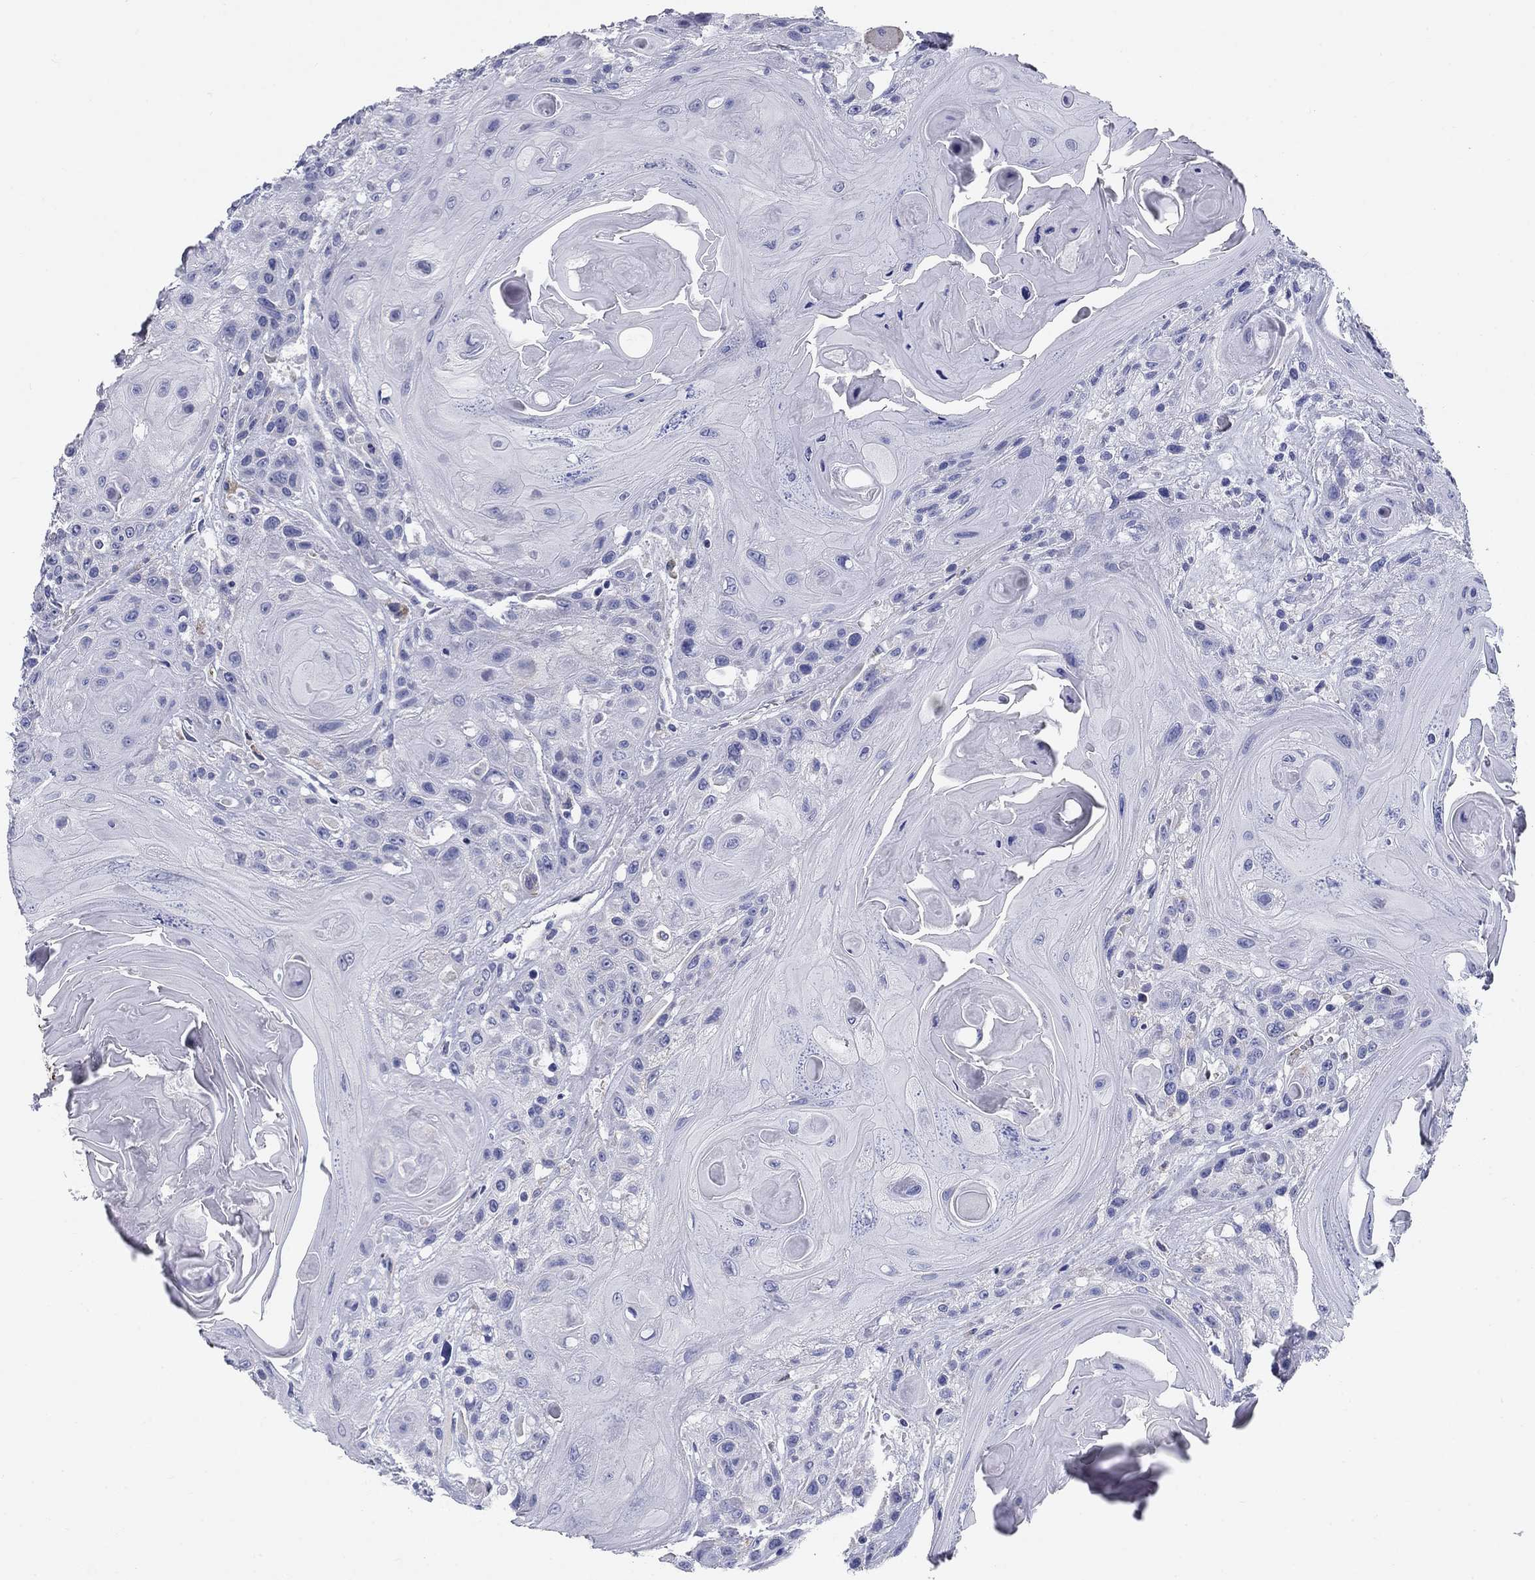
{"staining": {"intensity": "negative", "quantity": "none", "location": "none"}, "tissue": "head and neck cancer", "cell_type": "Tumor cells", "image_type": "cancer", "snomed": [{"axis": "morphology", "description": "Squamous cell carcinoma, NOS"}, {"axis": "topography", "description": "Head-Neck"}], "caption": "Tumor cells show no significant expression in head and neck squamous cell carcinoma. (Immunohistochemistry, brightfield microscopy, high magnification).", "gene": "UPB1", "patient": {"sex": "female", "age": 59}}